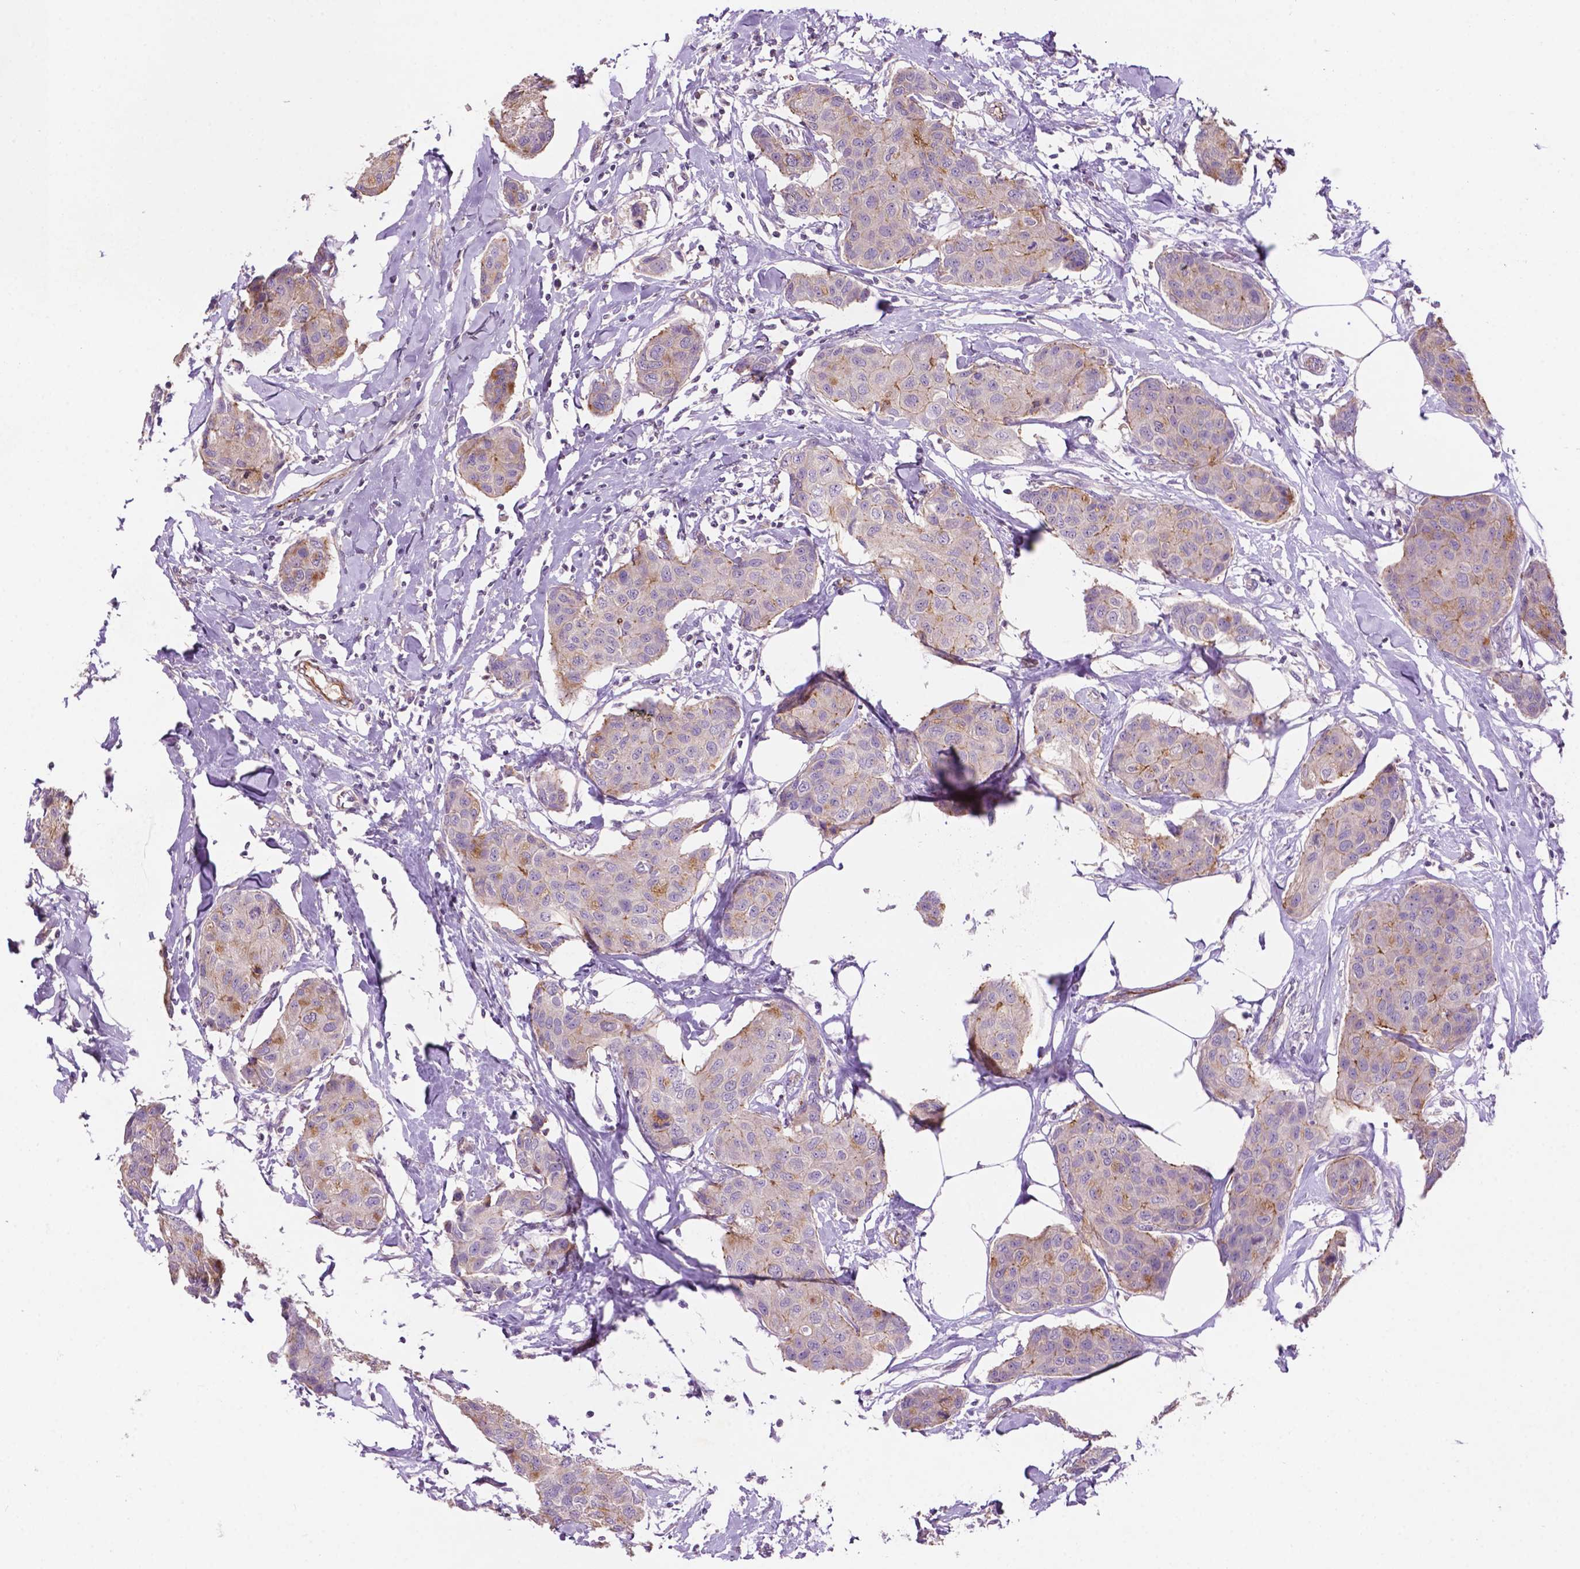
{"staining": {"intensity": "weak", "quantity": "<25%", "location": "cytoplasmic/membranous"}, "tissue": "breast cancer", "cell_type": "Tumor cells", "image_type": "cancer", "snomed": [{"axis": "morphology", "description": "Duct carcinoma"}, {"axis": "topography", "description": "Breast"}], "caption": "Human breast infiltrating ductal carcinoma stained for a protein using immunohistochemistry (IHC) demonstrates no staining in tumor cells.", "gene": "ARL5C", "patient": {"sex": "female", "age": 80}}